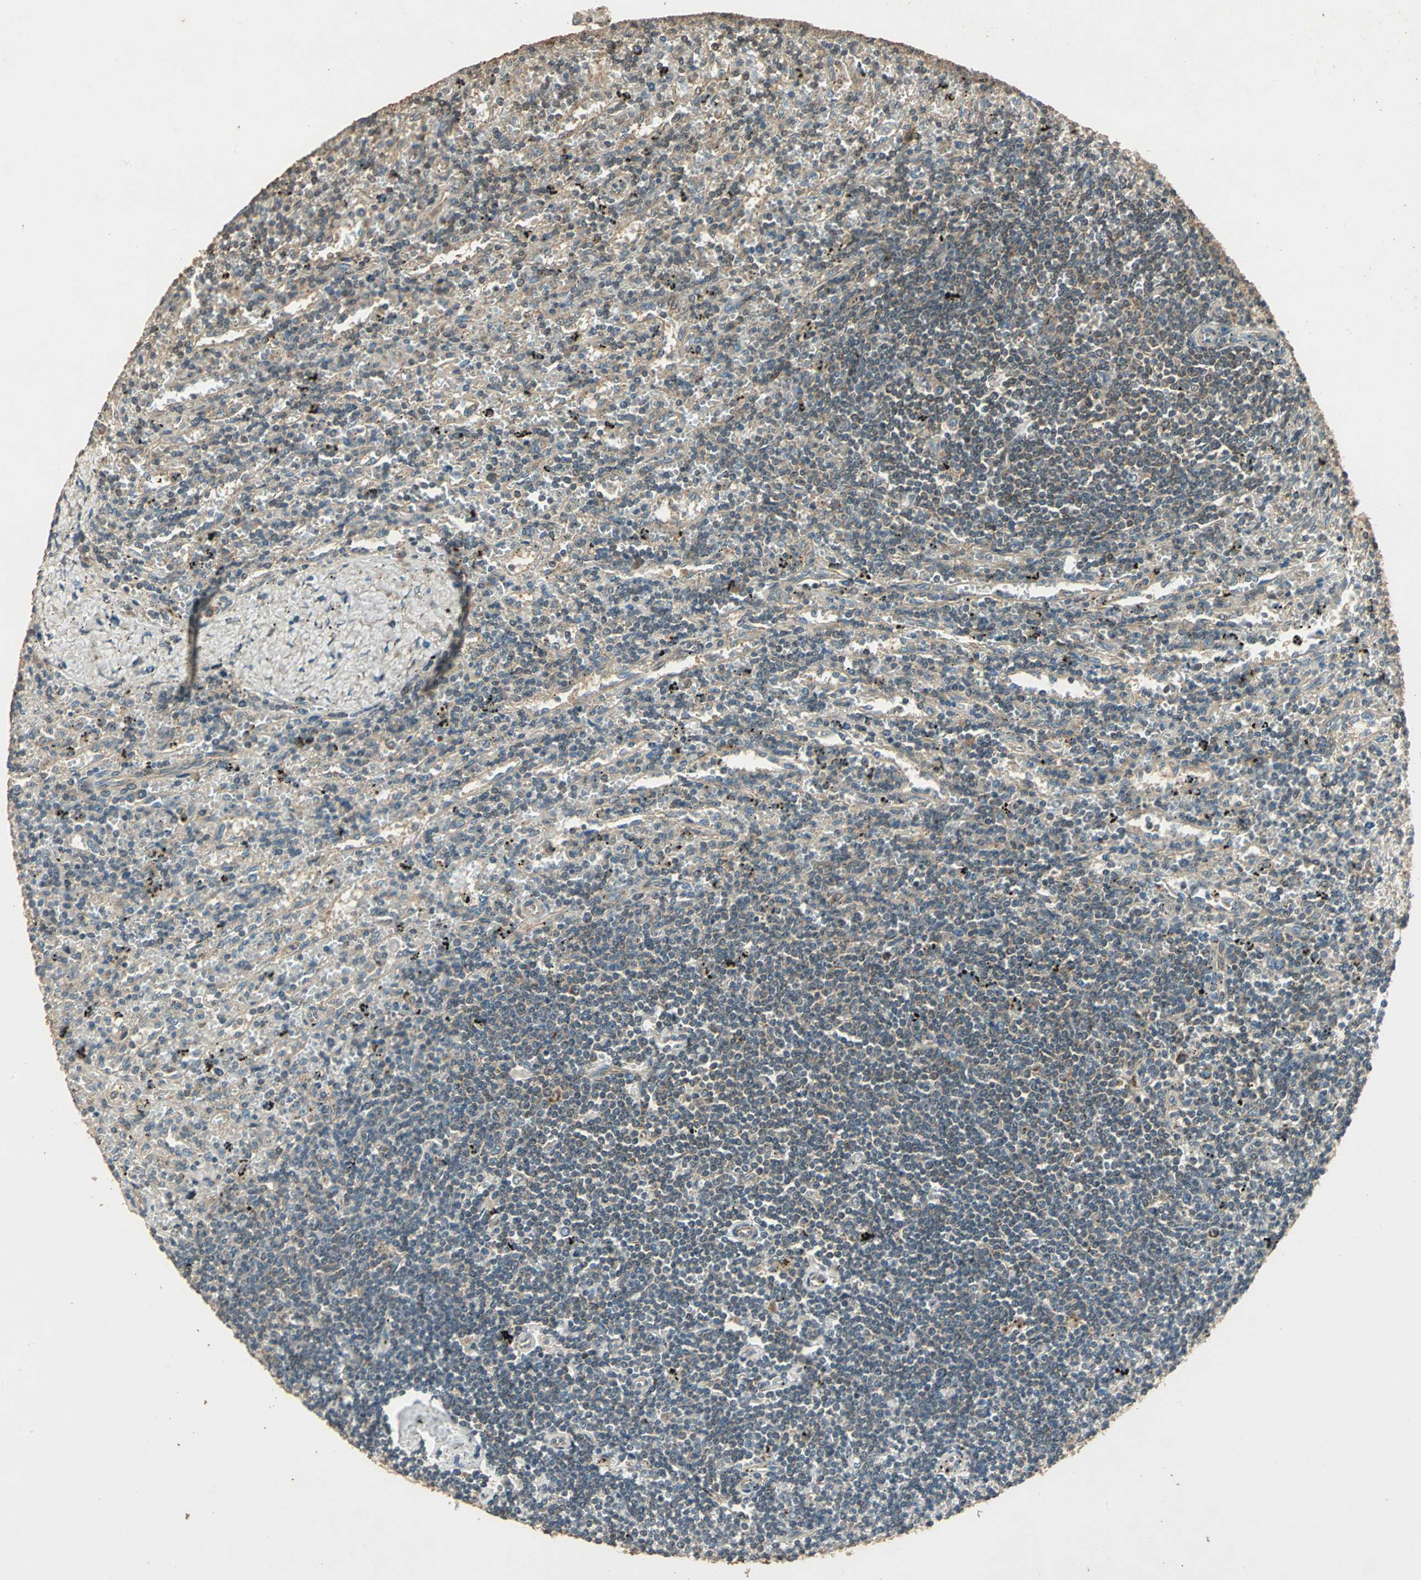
{"staining": {"intensity": "weak", "quantity": "25%-75%", "location": "cytoplasmic/membranous"}, "tissue": "lymphoma", "cell_type": "Tumor cells", "image_type": "cancer", "snomed": [{"axis": "morphology", "description": "Malignant lymphoma, non-Hodgkin's type, Low grade"}, {"axis": "topography", "description": "Spleen"}], "caption": "Lymphoma stained with DAB (3,3'-diaminobenzidine) IHC displays low levels of weak cytoplasmic/membranous staining in approximately 25%-75% of tumor cells.", "gene": "KANK1", "patient": {"sex": "male", "age": 76}}